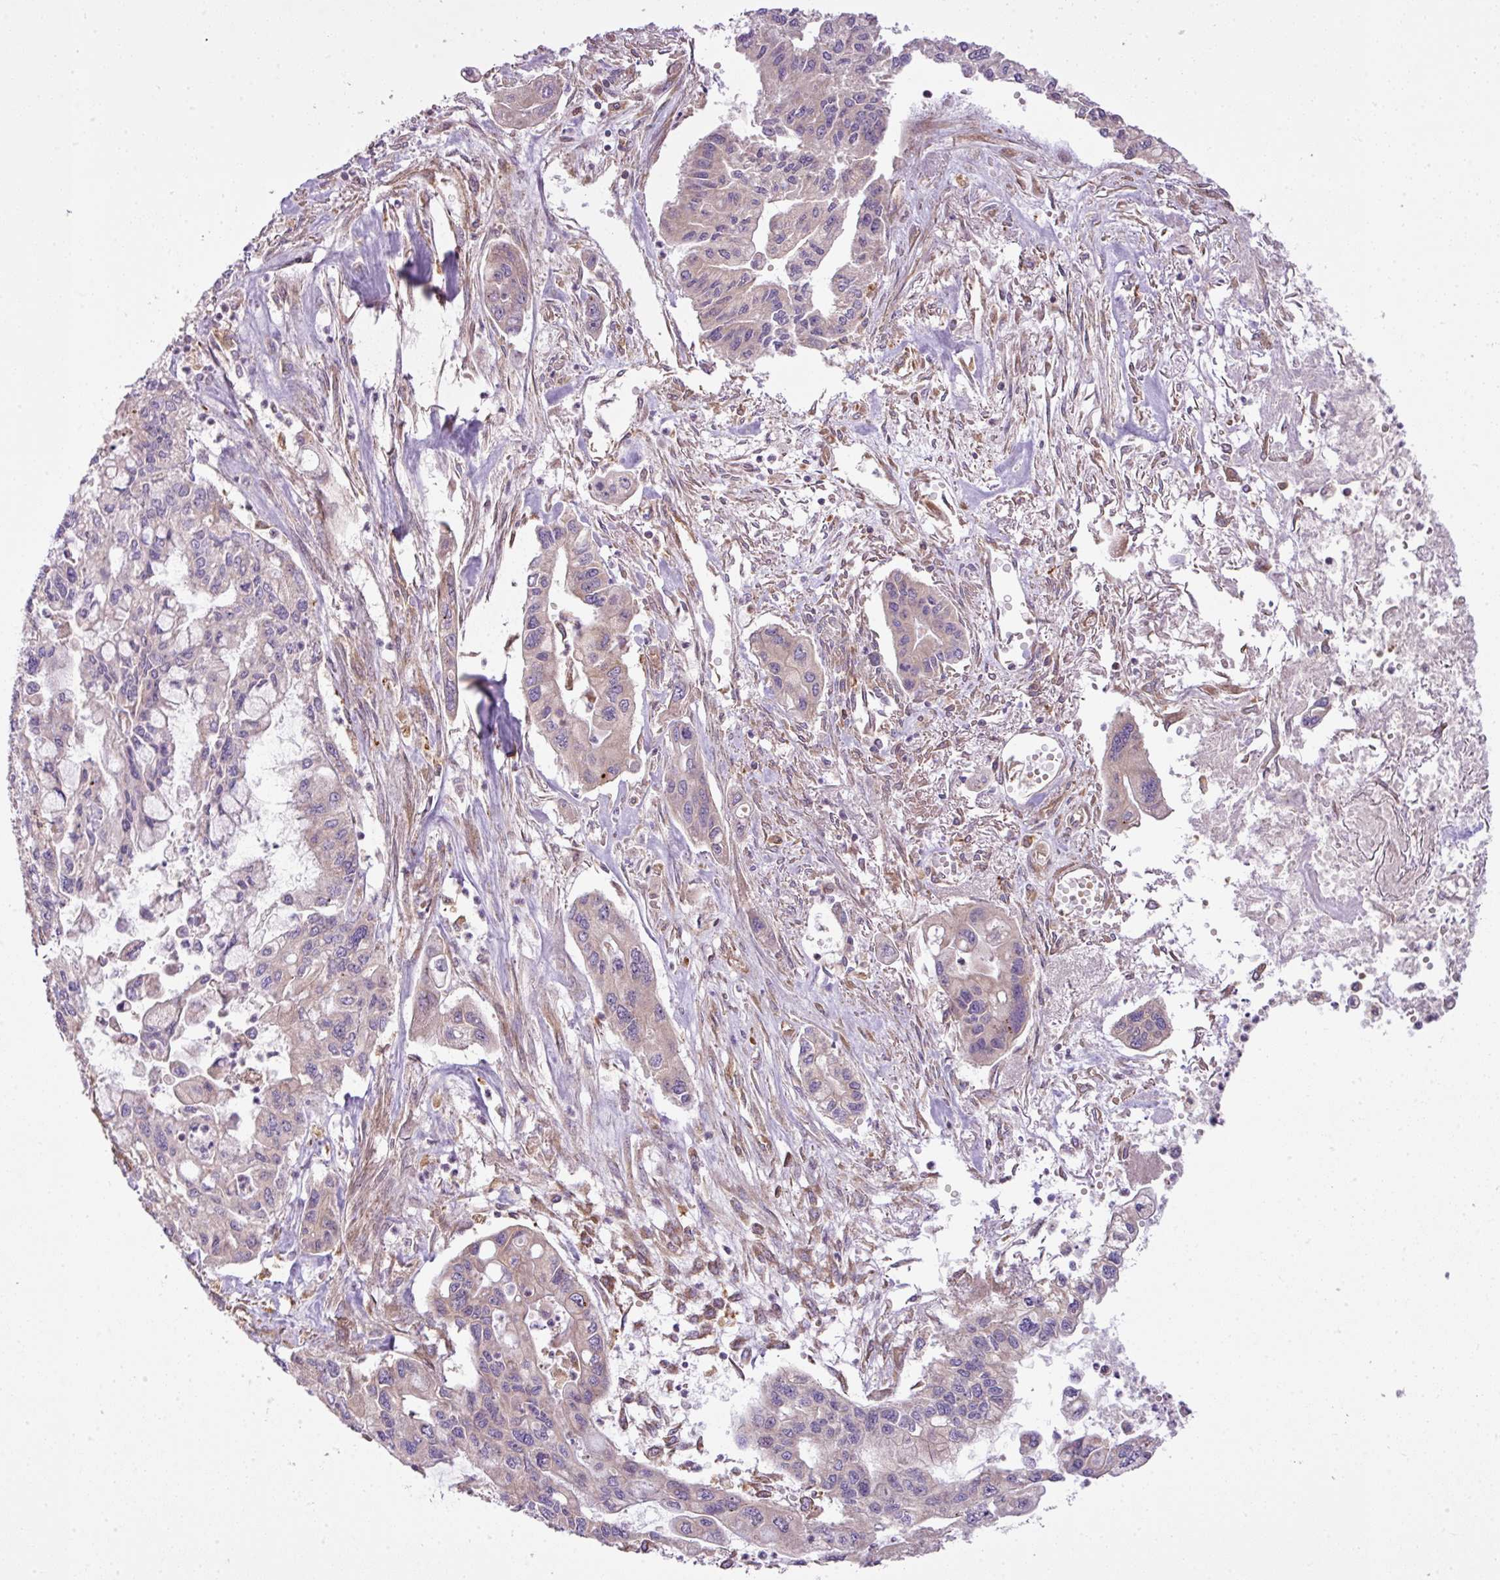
{"staining": {"intensity": "negative", "quantity": "none", "location": "none"}, "tissue": "pancreatic cancer", "cell_type": "Tumor cells", "image_type": "cancer", "snomed": [{"axis": "morphology", "description": "Adenocarcinoma, NOS"}, {"axis": "topography", "description": "Pancreas"}], "caption": "Pancreatic adenocarcinoma was stained to show a protein in brown. There is no significant expression in tumor cells.", "gene": "COX18", "patient": {"sex": "male", "age": 62}}